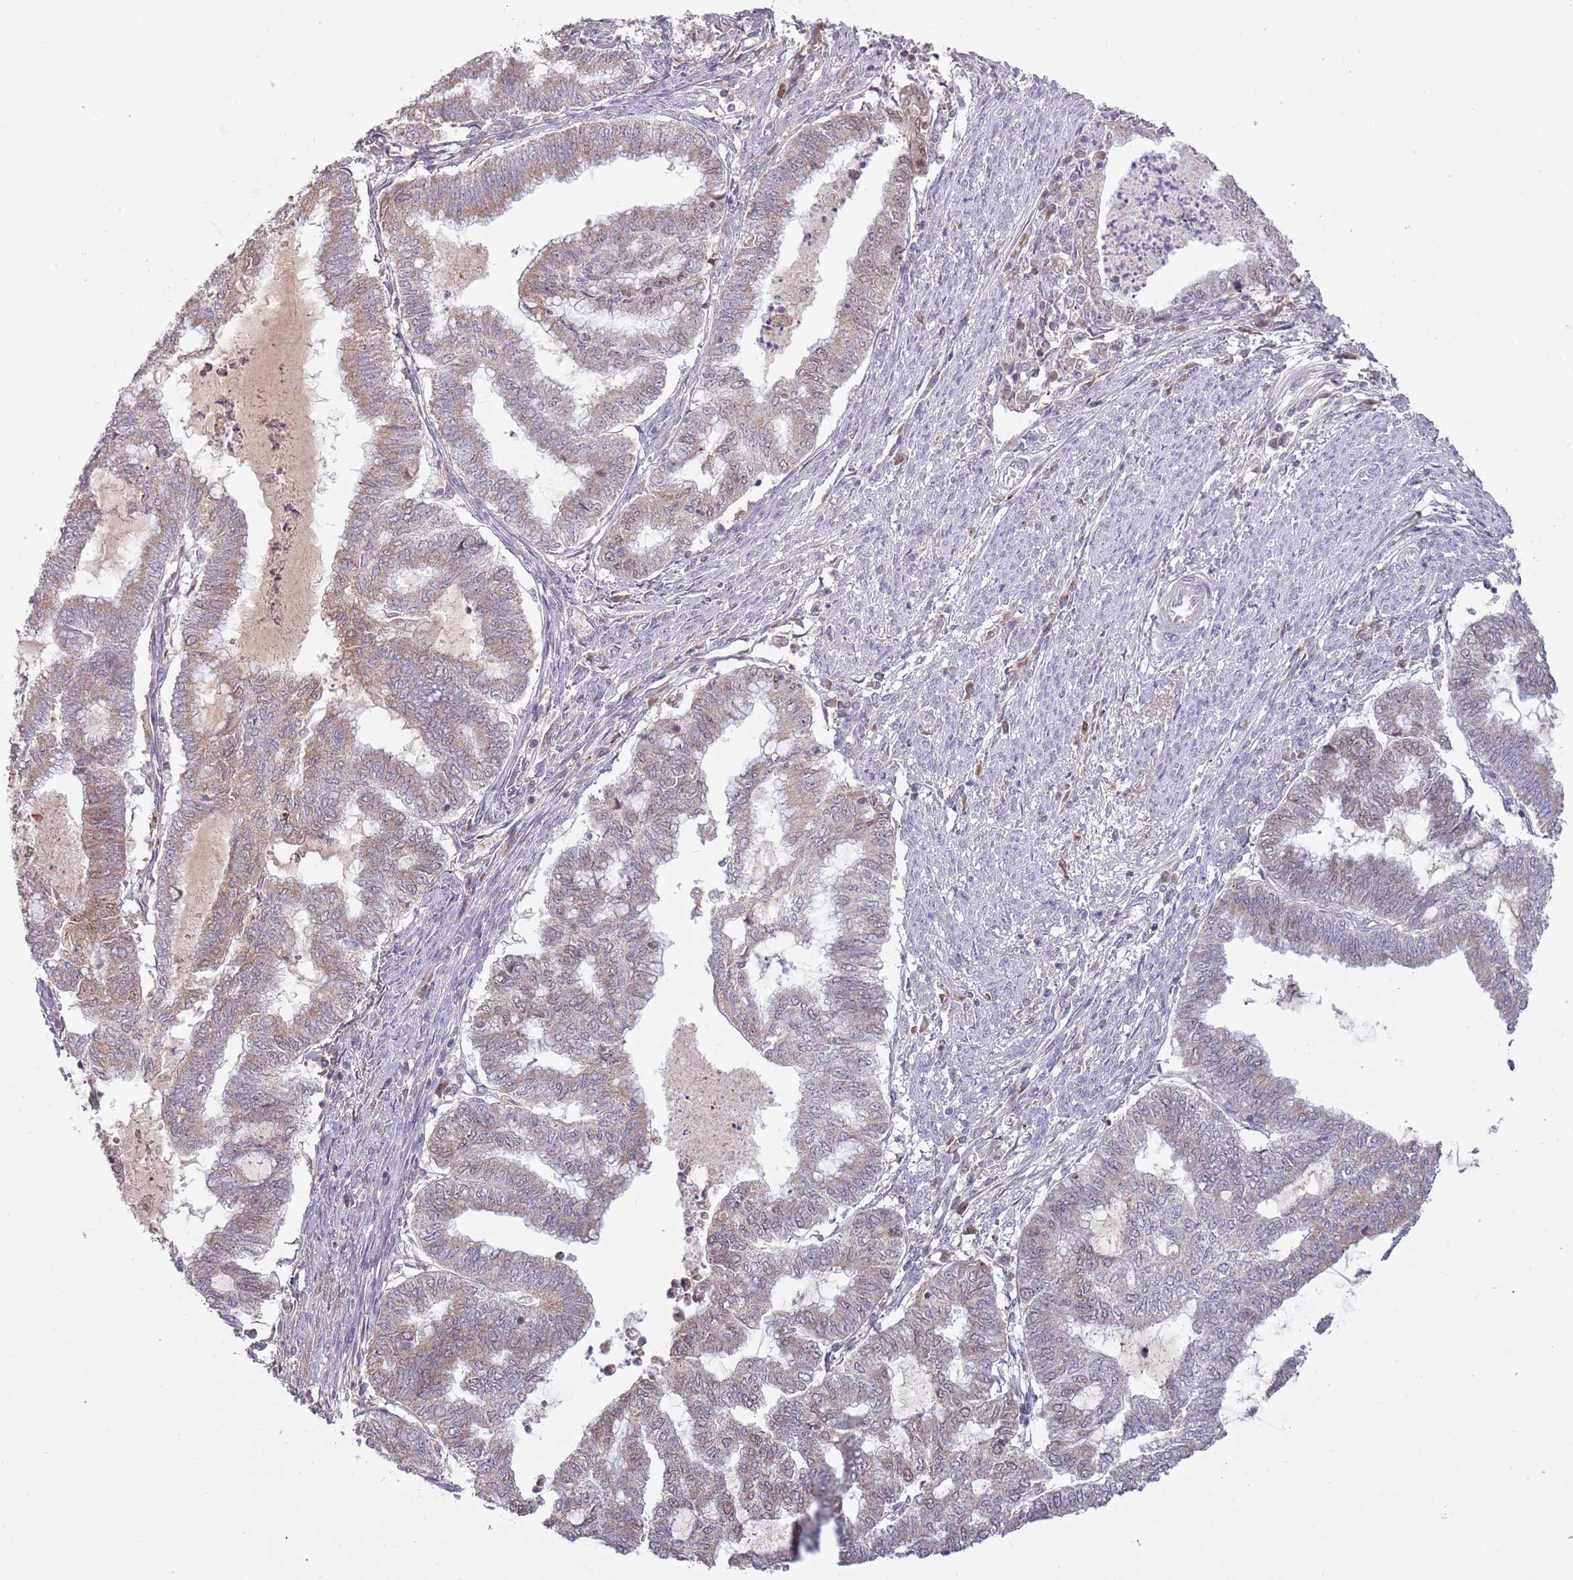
{"staining": {"intensity": "moderate", "quantity": ">75%", "location": "cytoplasmic/membranous"}, "tissue": "endometrial cancer", "cell_type": "Tumor cells", "image_type": "cancer", "snomed": [{"axis": "morphology", "description": "Adenocarcinoma, NOS"}, {"axis": "topography", "description": "Endometrium"}], "caption": "Human endometrial cancer stained for a protein (brown) reveals moderate cytoplasmic/membranous positive expression in about >75% of tumor cells.", "gene": "SYS1", "patient": {"sex": "female", "age": 79}}